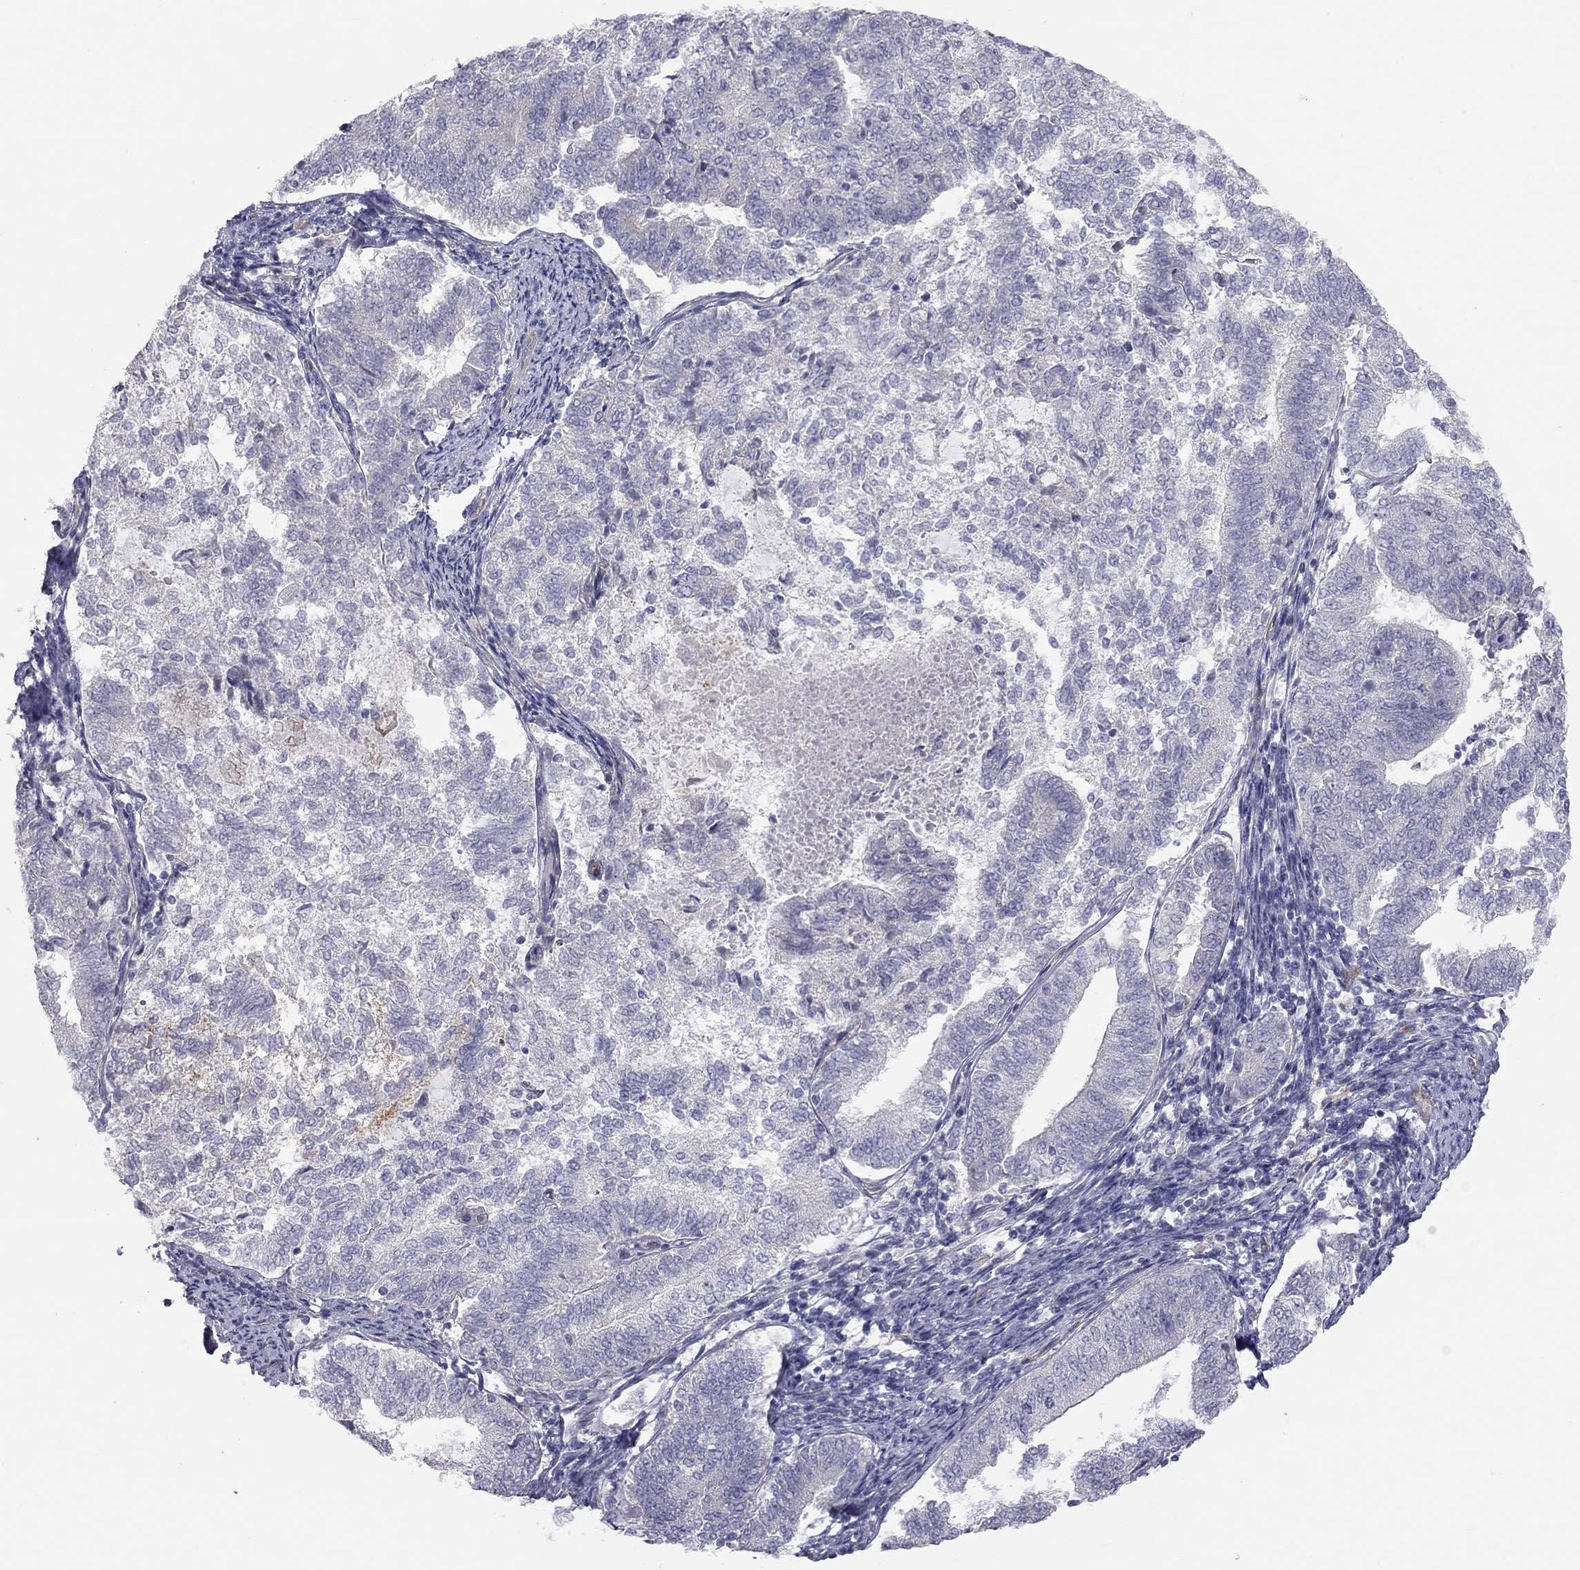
{"staining": {"intensity": "negative", "quantity": "none", "location": "none"}, "tissue": "endometrial cancer", "cell_type": "Tumor cells", "image_type": "cancer", "snomed": [{"axis": "morphology", "description": "Adenocarcinoma, NOS"}, {"axis": "topography", "description": "Endometrium"}], "caption": "Histopathology image shows no significant protein staining in tumor cells of endometrial cancer (adenocarcinoma).", "gene": "GPRC5B", "patient": {"sex": "female", "age": 65}}